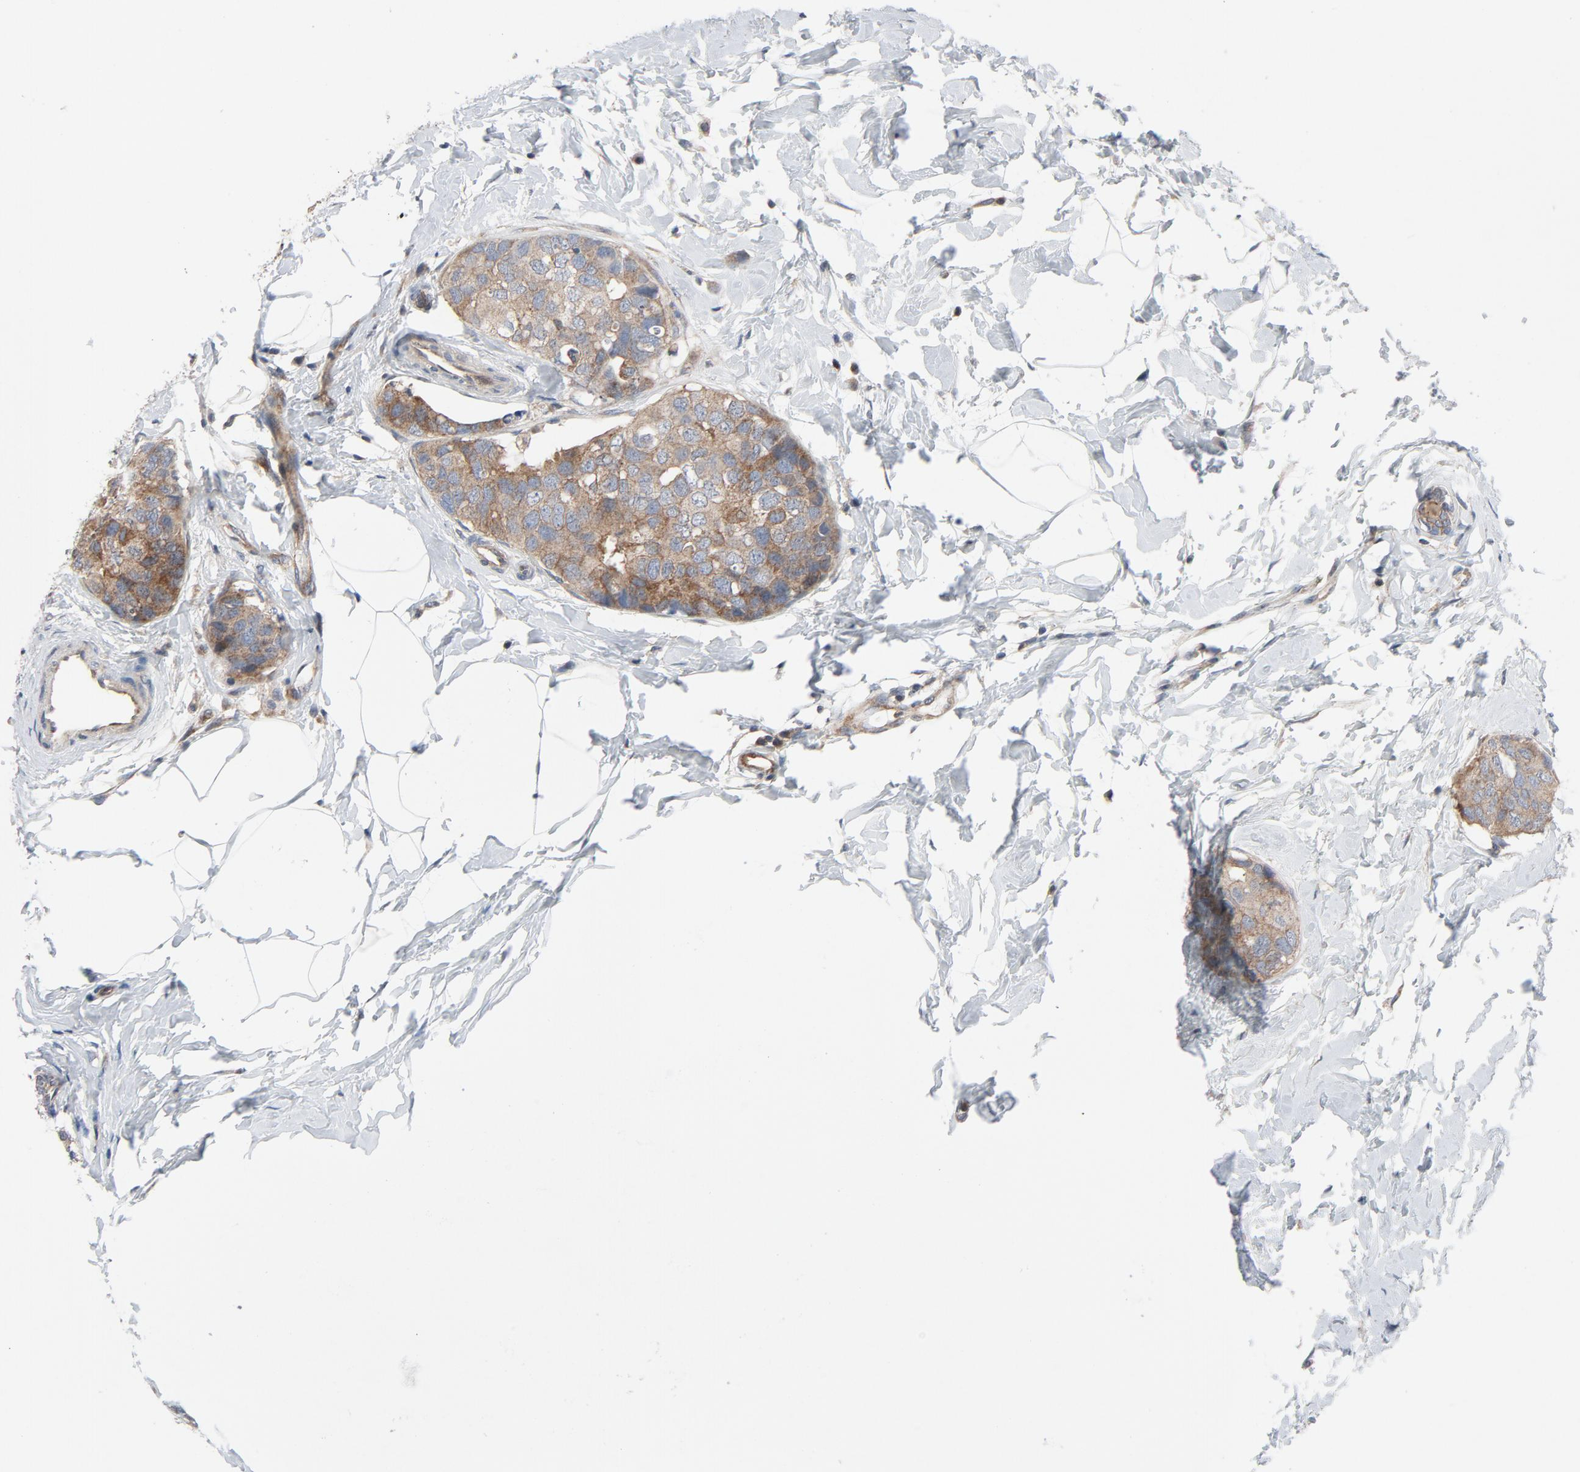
{"staining": {"intensity": "moderate", "quantity": ">75%", "location": "cytoplasmic/membranous"}, "tissue": "breast cancer", "cell_type": "Tumor cells", "image_type": "cancer", "snomed": [{"axis": "morphology", "description": "Normal tissue, NOS"}, {"axis": "morphology", "description": "Duct carcinoma"}, {"axis": "topography", "description": "Breast"}], "caption": "Approximately >75% of tumor cells in human breast invasive ductal carcinoma display moderate cytoplasmic/membranous protein positivity as visualized by brown immunohistochemical staining.", "gene": "TSG101", "patient": {"sex": "female", "age": 50}}